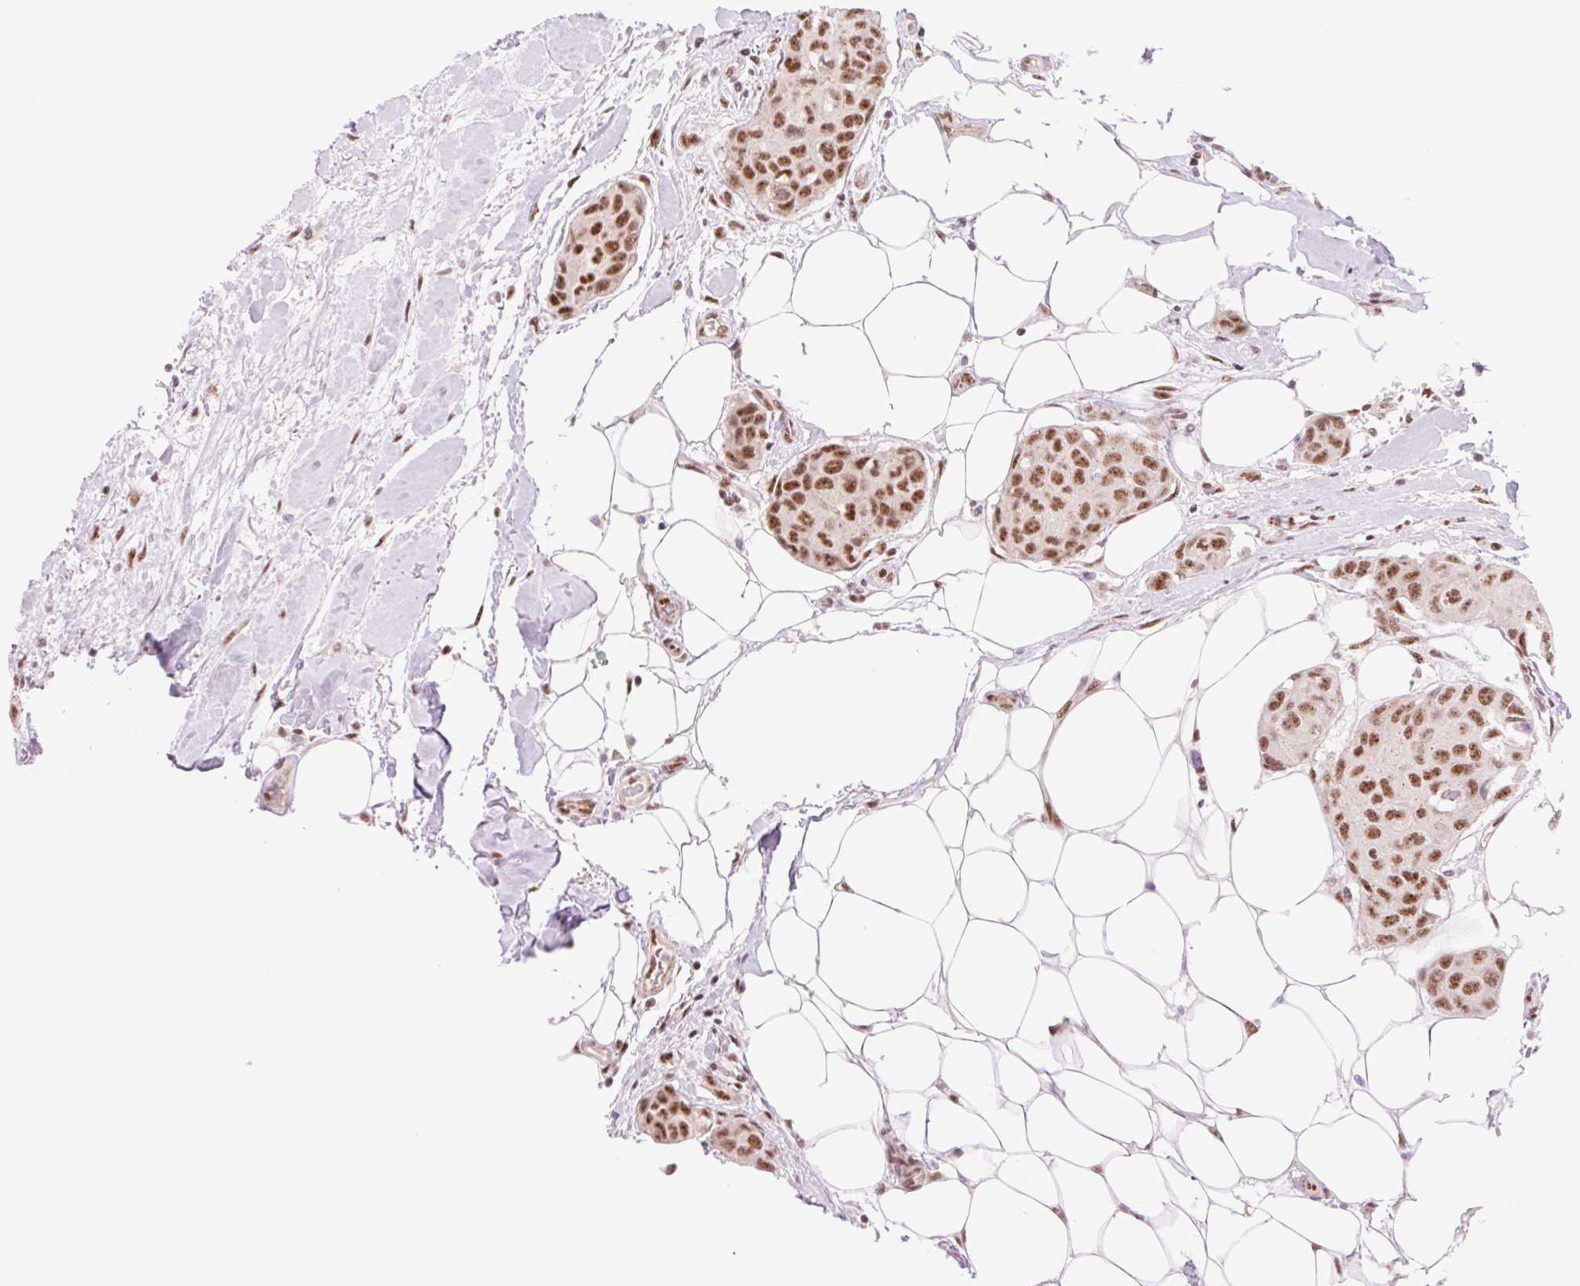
{"staining": {"intensity": "strong", "quantity": ">75%", "location": "nuclear"}, "tissue": "breast cancer", "cell_type": "Tumor cells", "image_type": "cancer", "snomed": [{"axis": "morphology", "description": "Duct carcinoma"}, {"axis": "topography", "description": "Breast"}, {"axis": "topography", "description": "Lymph node"}], "caption": "IHC of human breast cancer demonstrates high levels of strong nuclear positivity in approximately >75% of tumor cells.", "gene": "PRDM11", "patient": {"sex": "female", "age": 80}}